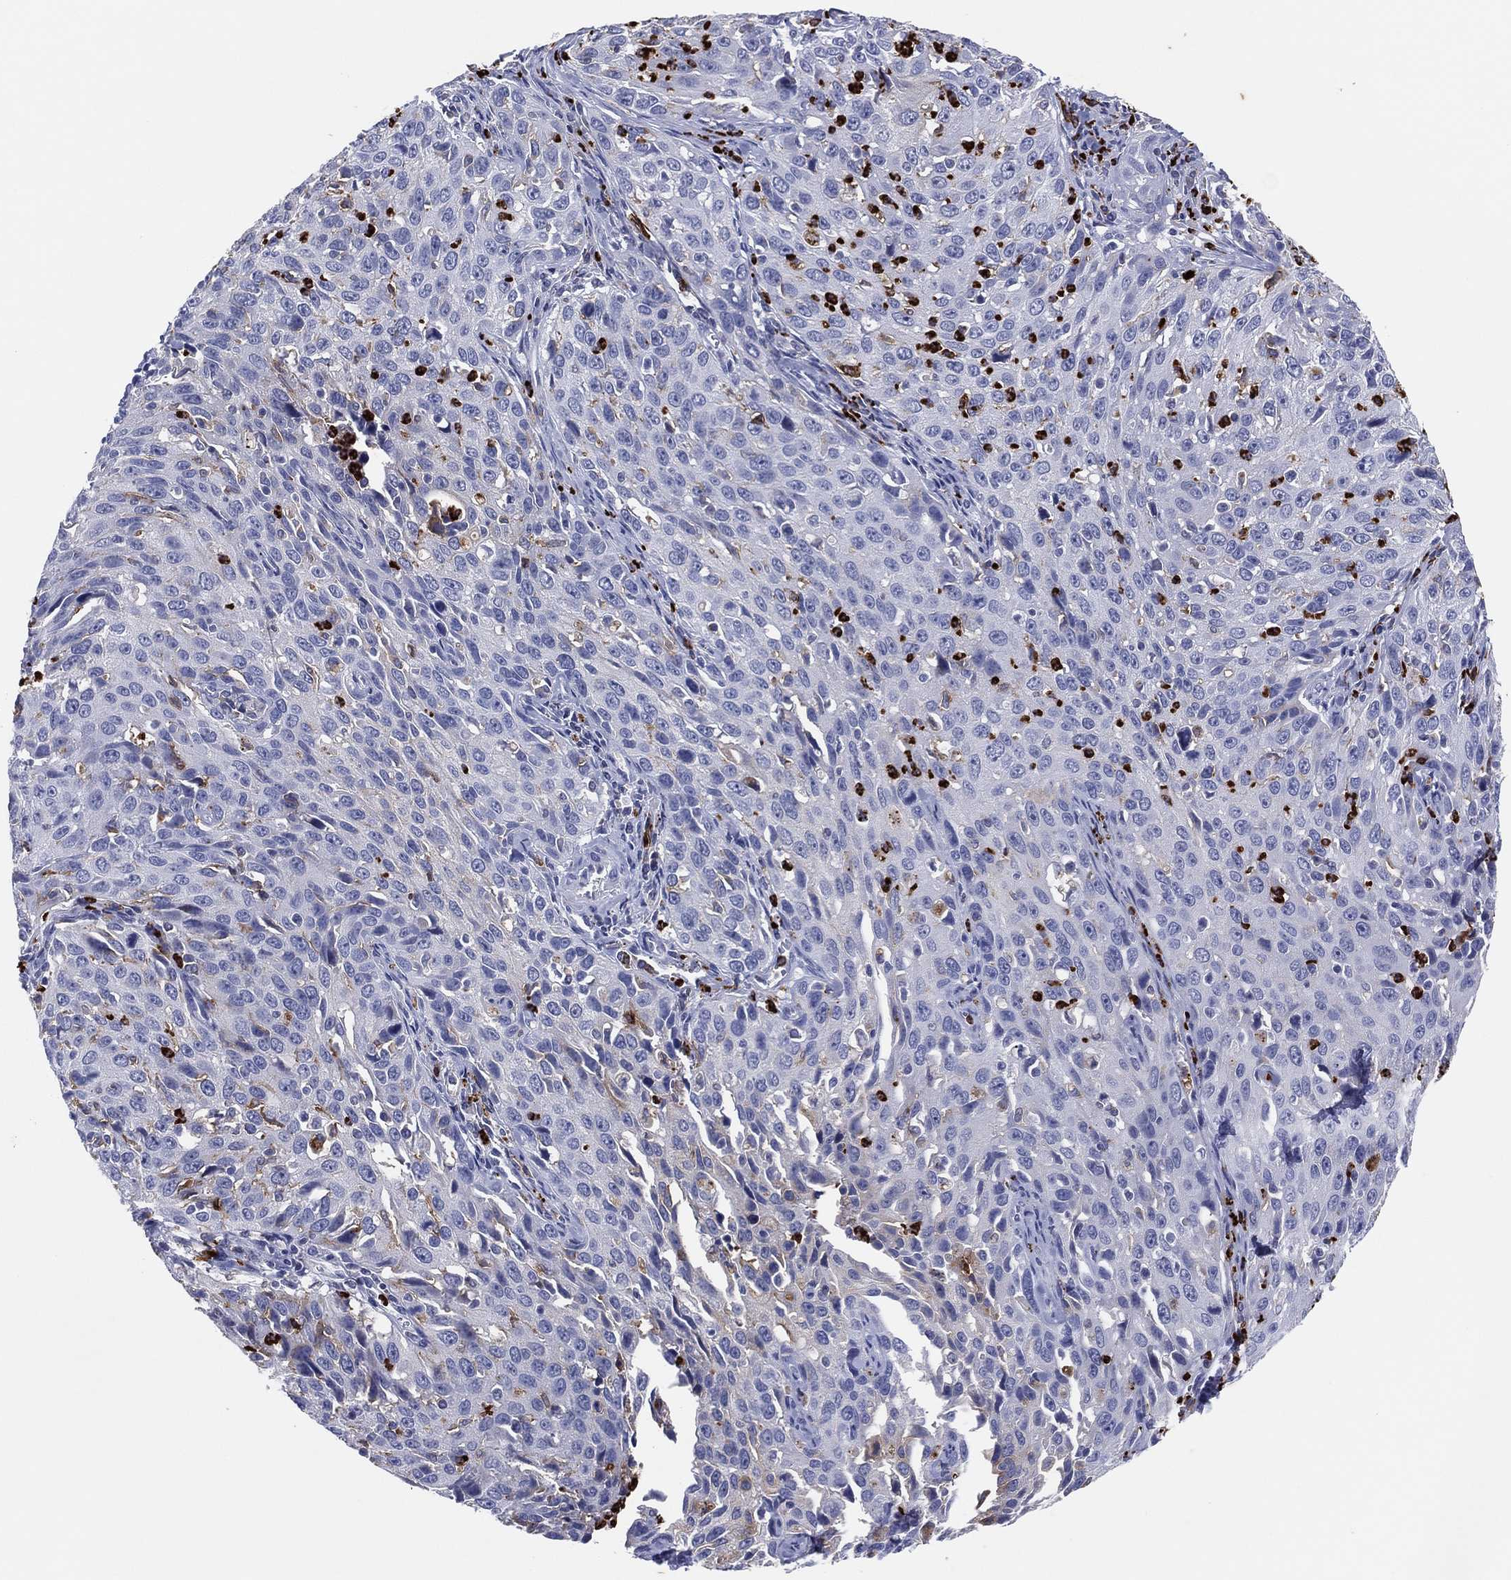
{"staining": {"intensity": "negative", "quantity": "none", "location": "none"}, "tissue": "cervical cancer", "cell_type": "Tumor cells", "image_type": "cancer", "snomed": [{"axis": "morphology", "description": "Squamous cell carcinoma, NOS"}, {"axis": "topography", "description": "Cervix"}], "caption": "Immunohistochemistry of human cervical cancer (squamous cell carcinoma) displays no positivity in tumor cells.", "gene": "PLAC8", "patient": {"sex": "female", "age": 26}}